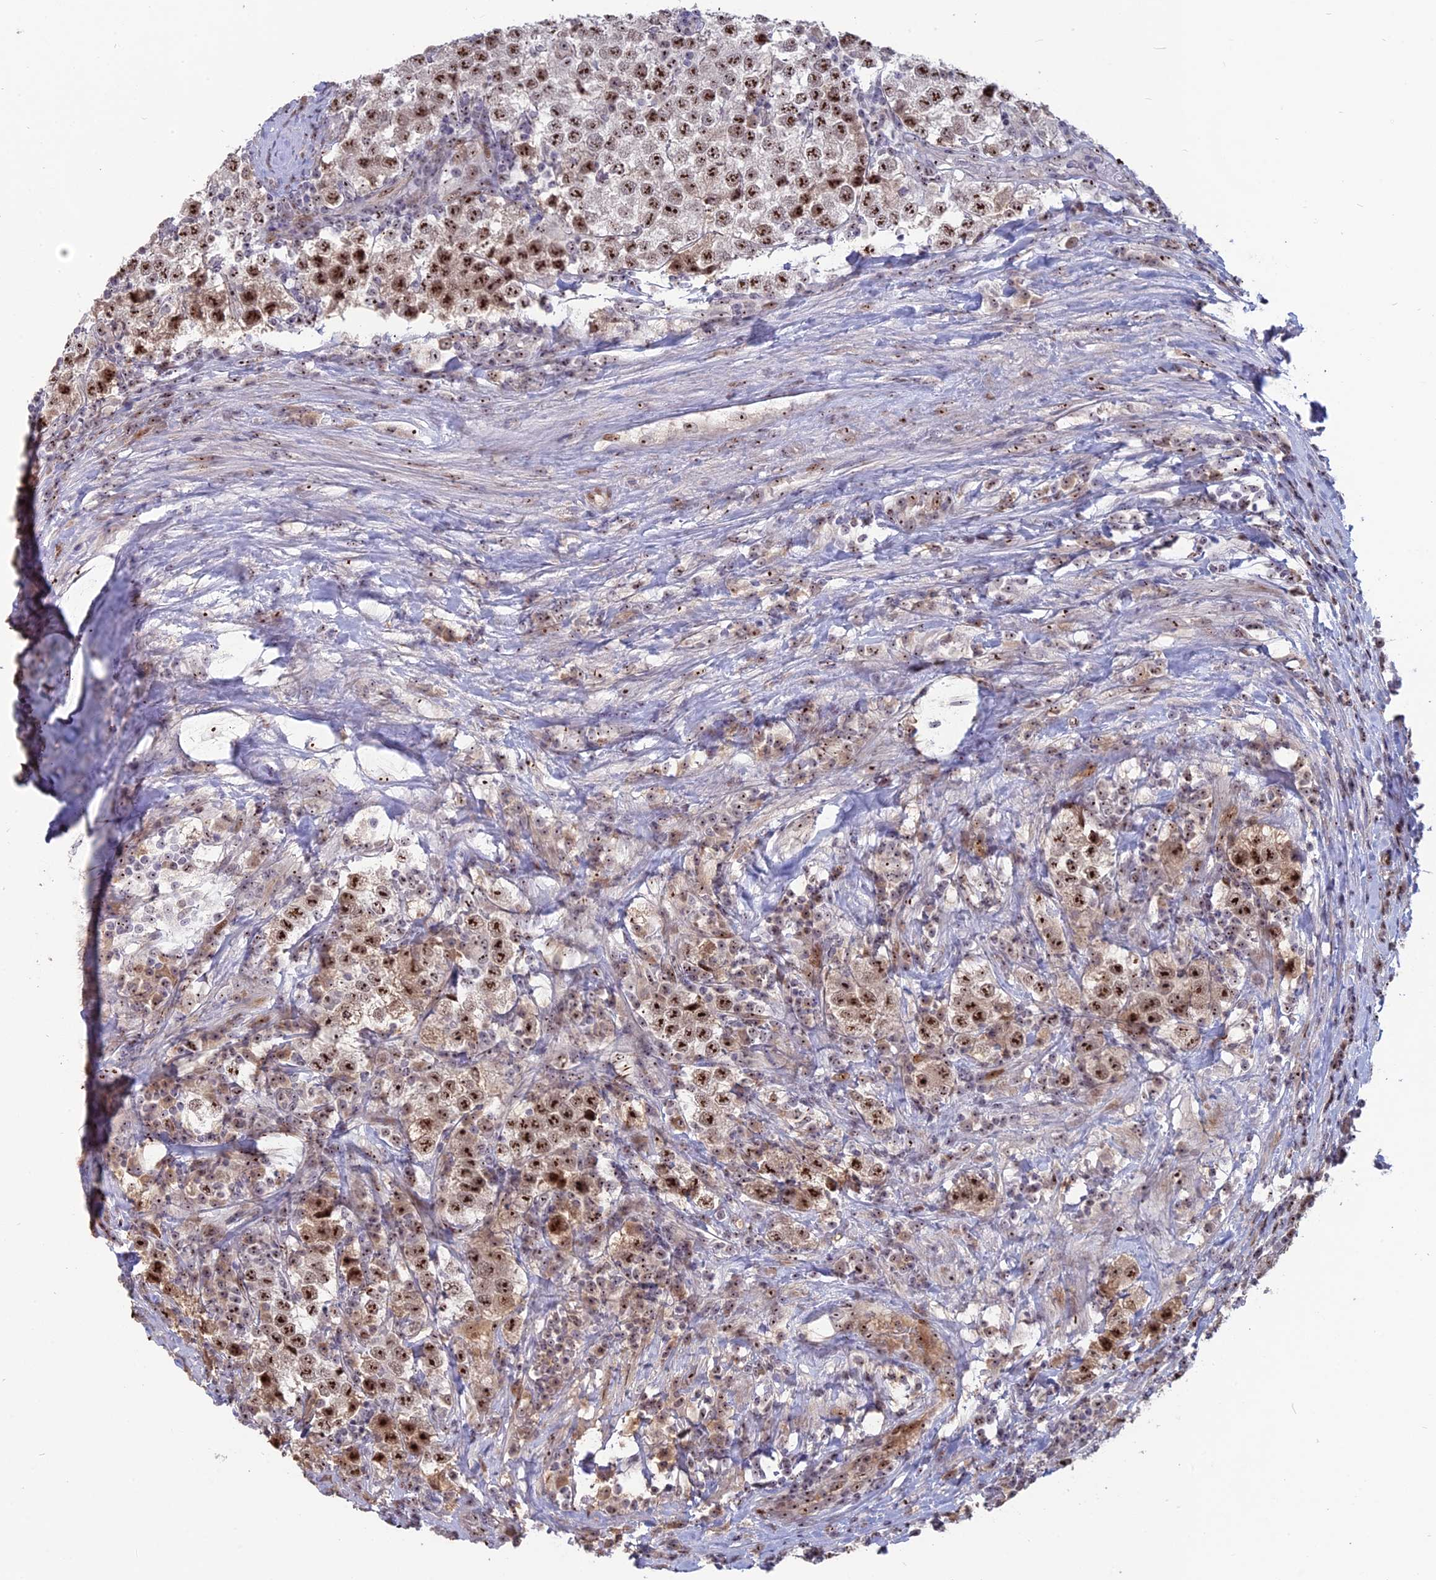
{"staining": {"intensity": "strong", "quantity": ">75%", "location": "nuclear"}, "tissue": "testis cancer", "cell_type": "Tumor cells", "image_type": "cancer", "snomed": [{"axis": "morphology", "description": "Seminoma, NOS"}, {"axis": "topography", "description": "Testis"}], "caption": "High-power microscopy captured an immunohistochemistry (IHC) histopathology image of testis cancer (seminoma), revealing strong nuclear staining in about >75% of tumor cells. (brown staining indicates protein expression, while blue staining denotes nuclei).", "gene": "FAM131A", "patient": {"sex": "male", "age": 34}}